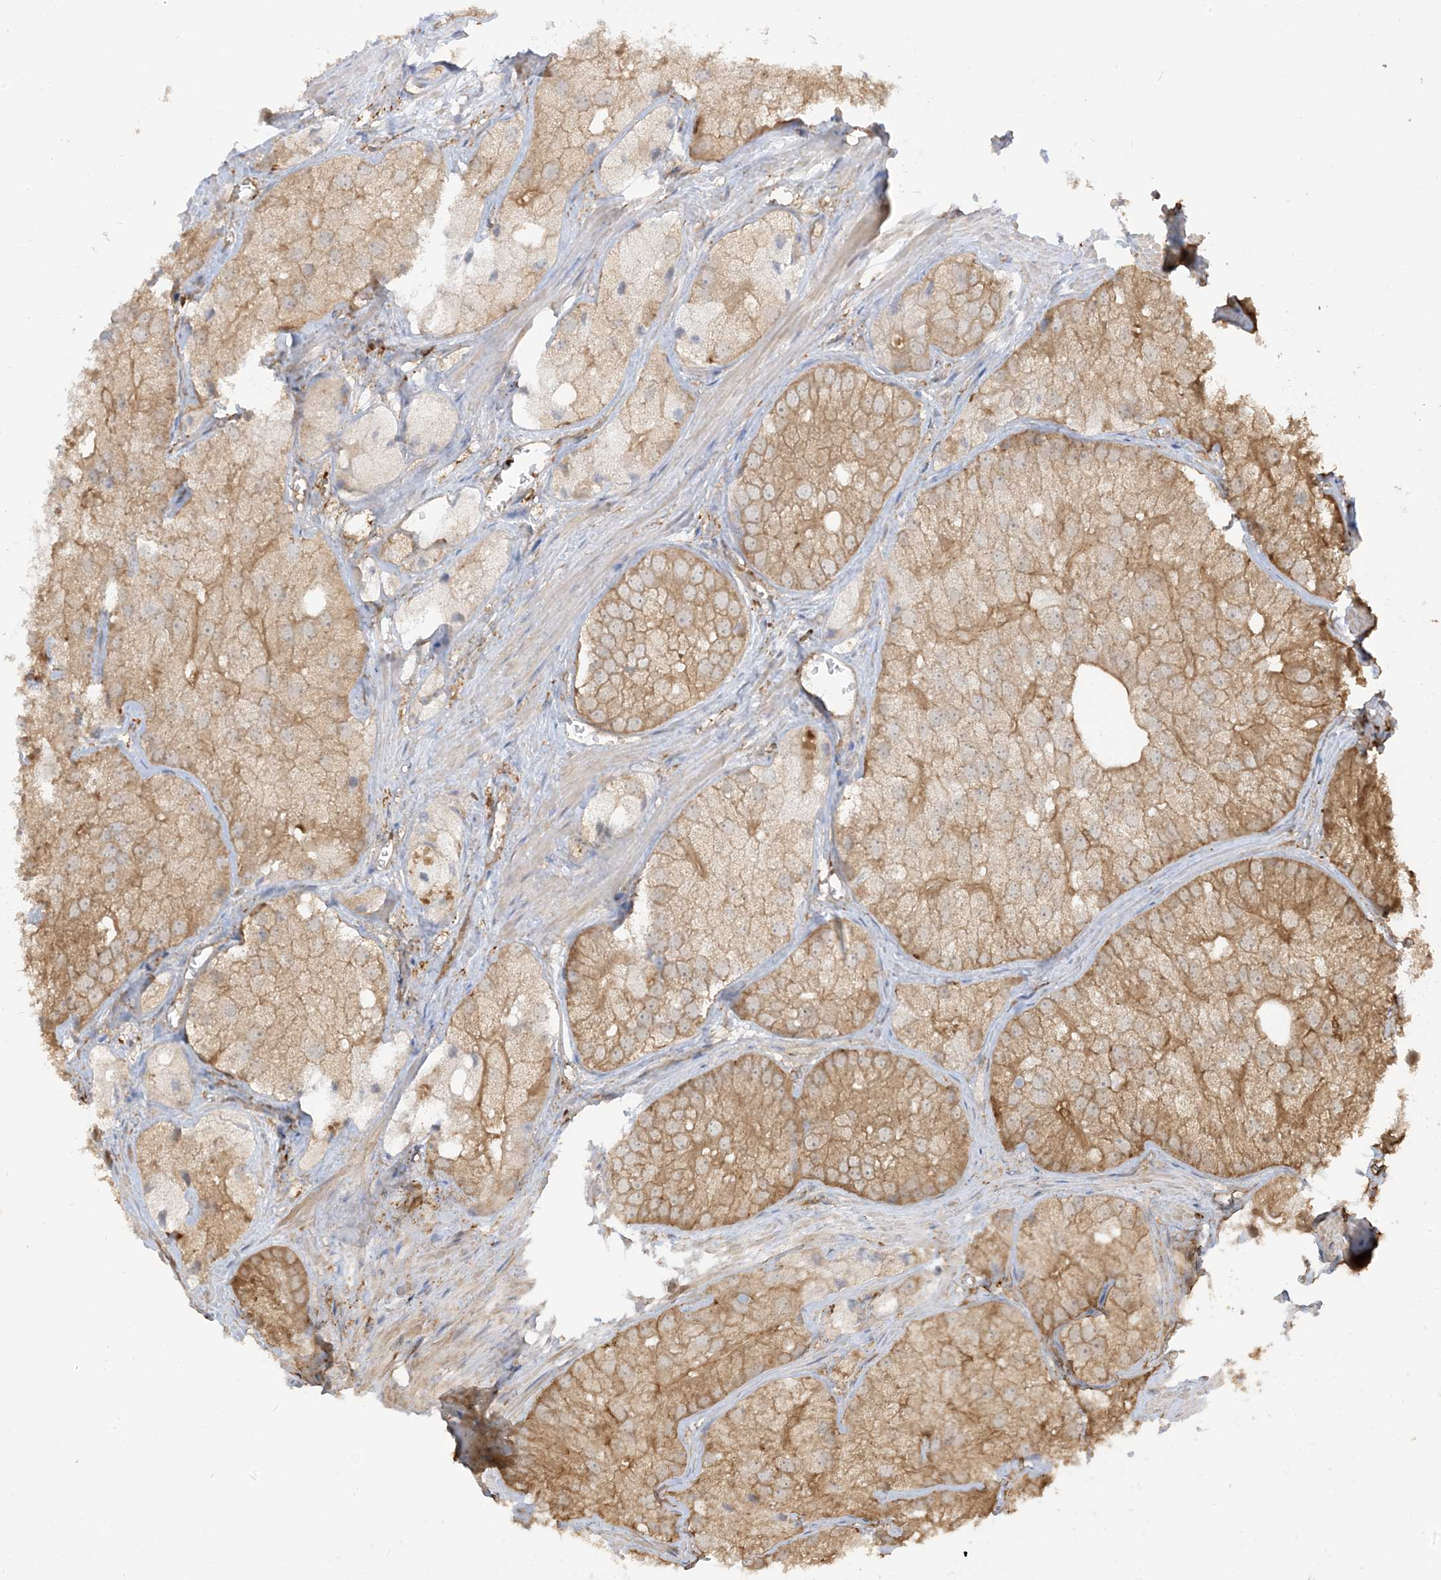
{"staining": {"intensity": "moderate", "quantity": ">75%", "location": "cytoplasmic/membranous"}, "tissue": "prostate cancer", "cell_type": "Tumor cells", "image_type": "cancer", "snomed": [{"axis": "morphology", "description": "Adenocarcinoma, Low grade"}, {"axis": "topography", "description": "Prostate"}], "caption": "Approximately >75% of tumor cells in prostate cancer demonstrate moderate cytoplasmic/membranous protein expression as visualized by brown immunohistochemical staining.", "gene": "CAPZB", "patient": {"sex": "male", "age": 69}}